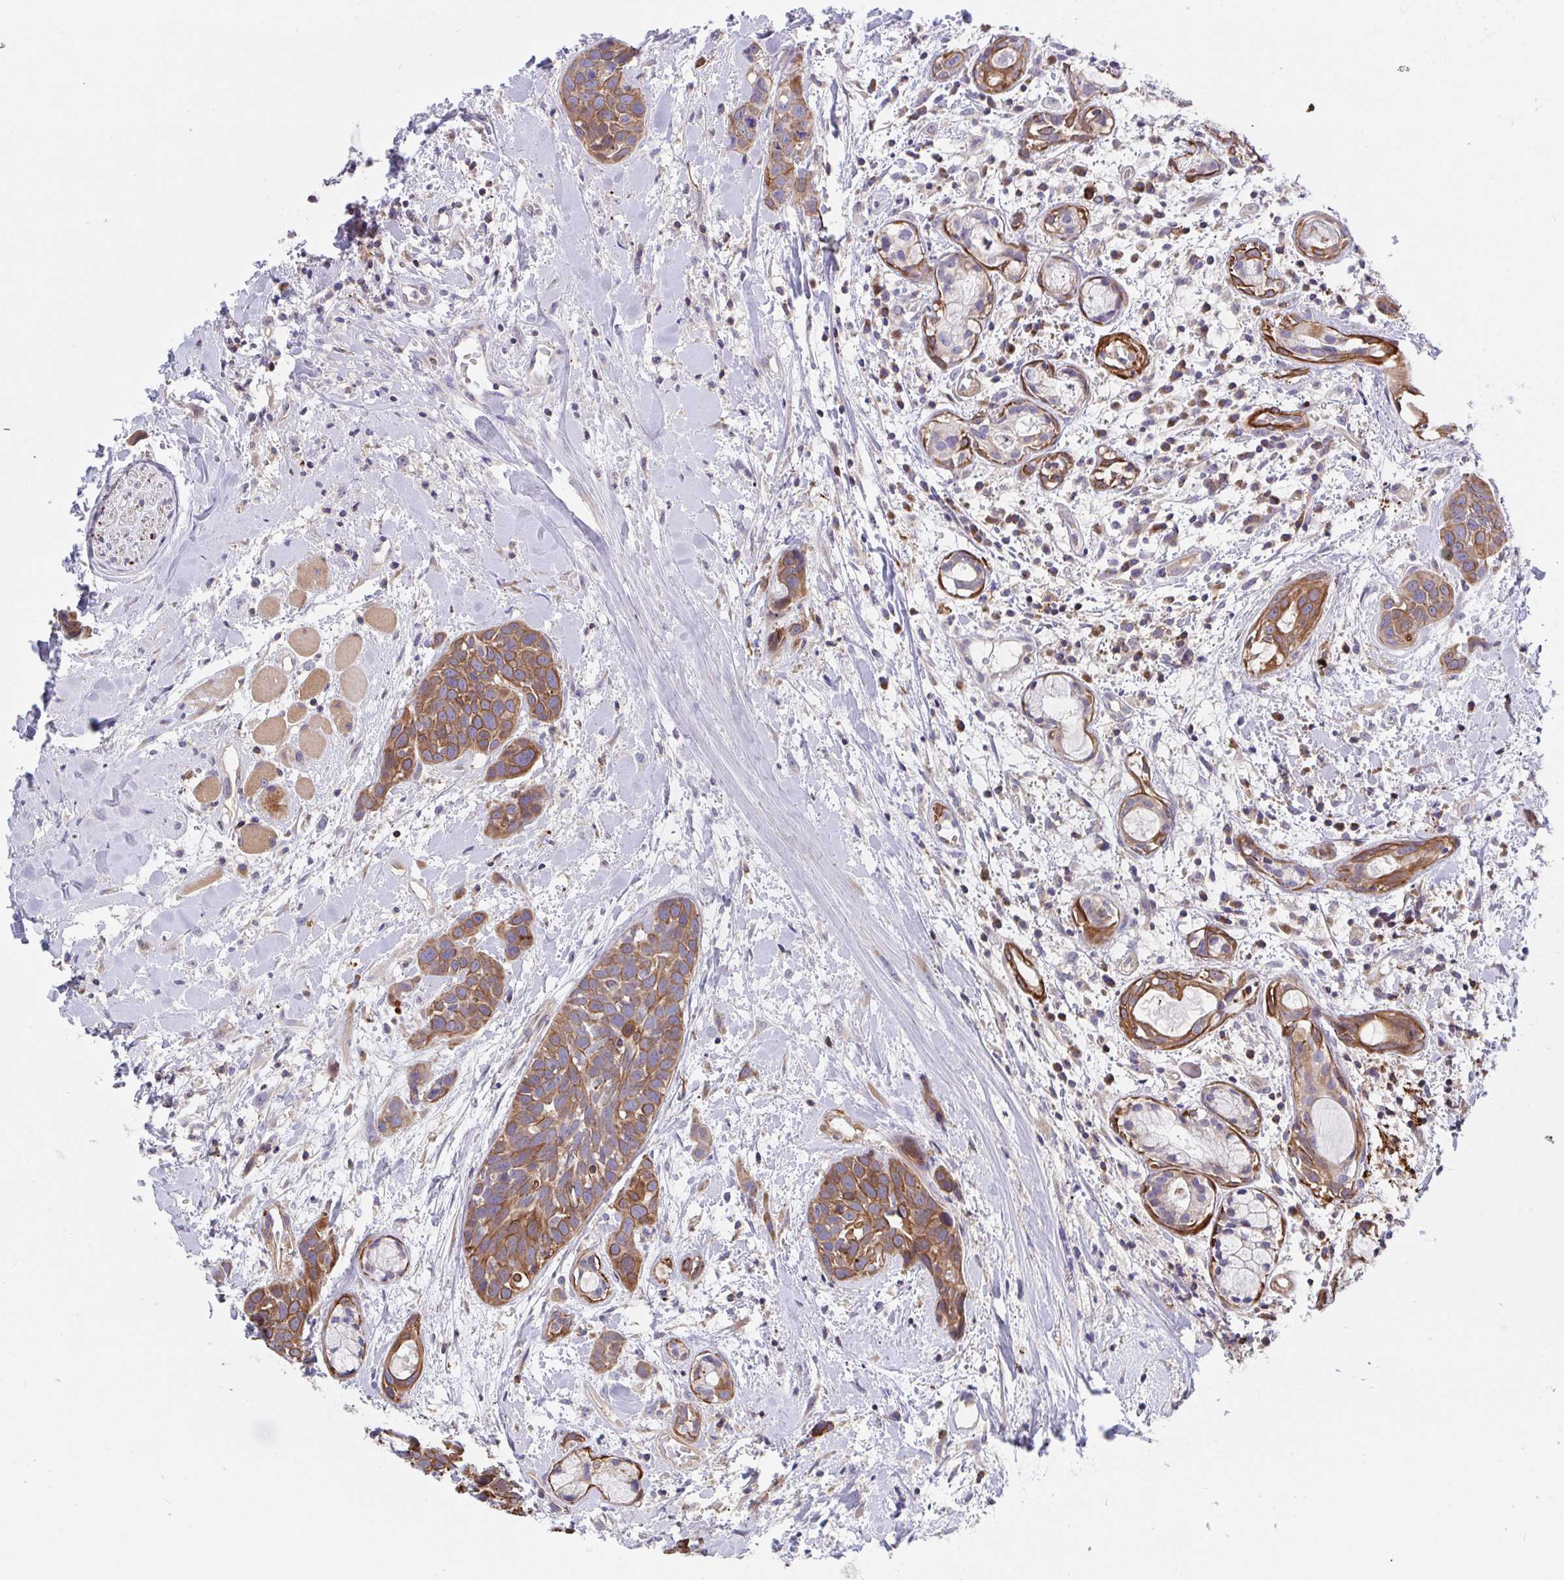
{"staining": {"intensity": "moderate", "quantity": ">75%", "location": "cytoplasmic/membranous"}, "tissue": "head and neck cancer", "cell_type": "Tumor cells", "image_type": "cancer", "snomed": [{"axis": "morphology", "description": "Squamous cell carcinoma, NOS"}, {"axis": "topography", "description": "Head-Neck"}], "caption": "A medium amount of moderate cytoplasmic/membranous positivity is identified in approximately >75% of tumor cells in head and neck cancer (squamous cell carcinoma) tissue.", "gene": "FRMD3", "patient": {"sex": "female", "age": 50}}